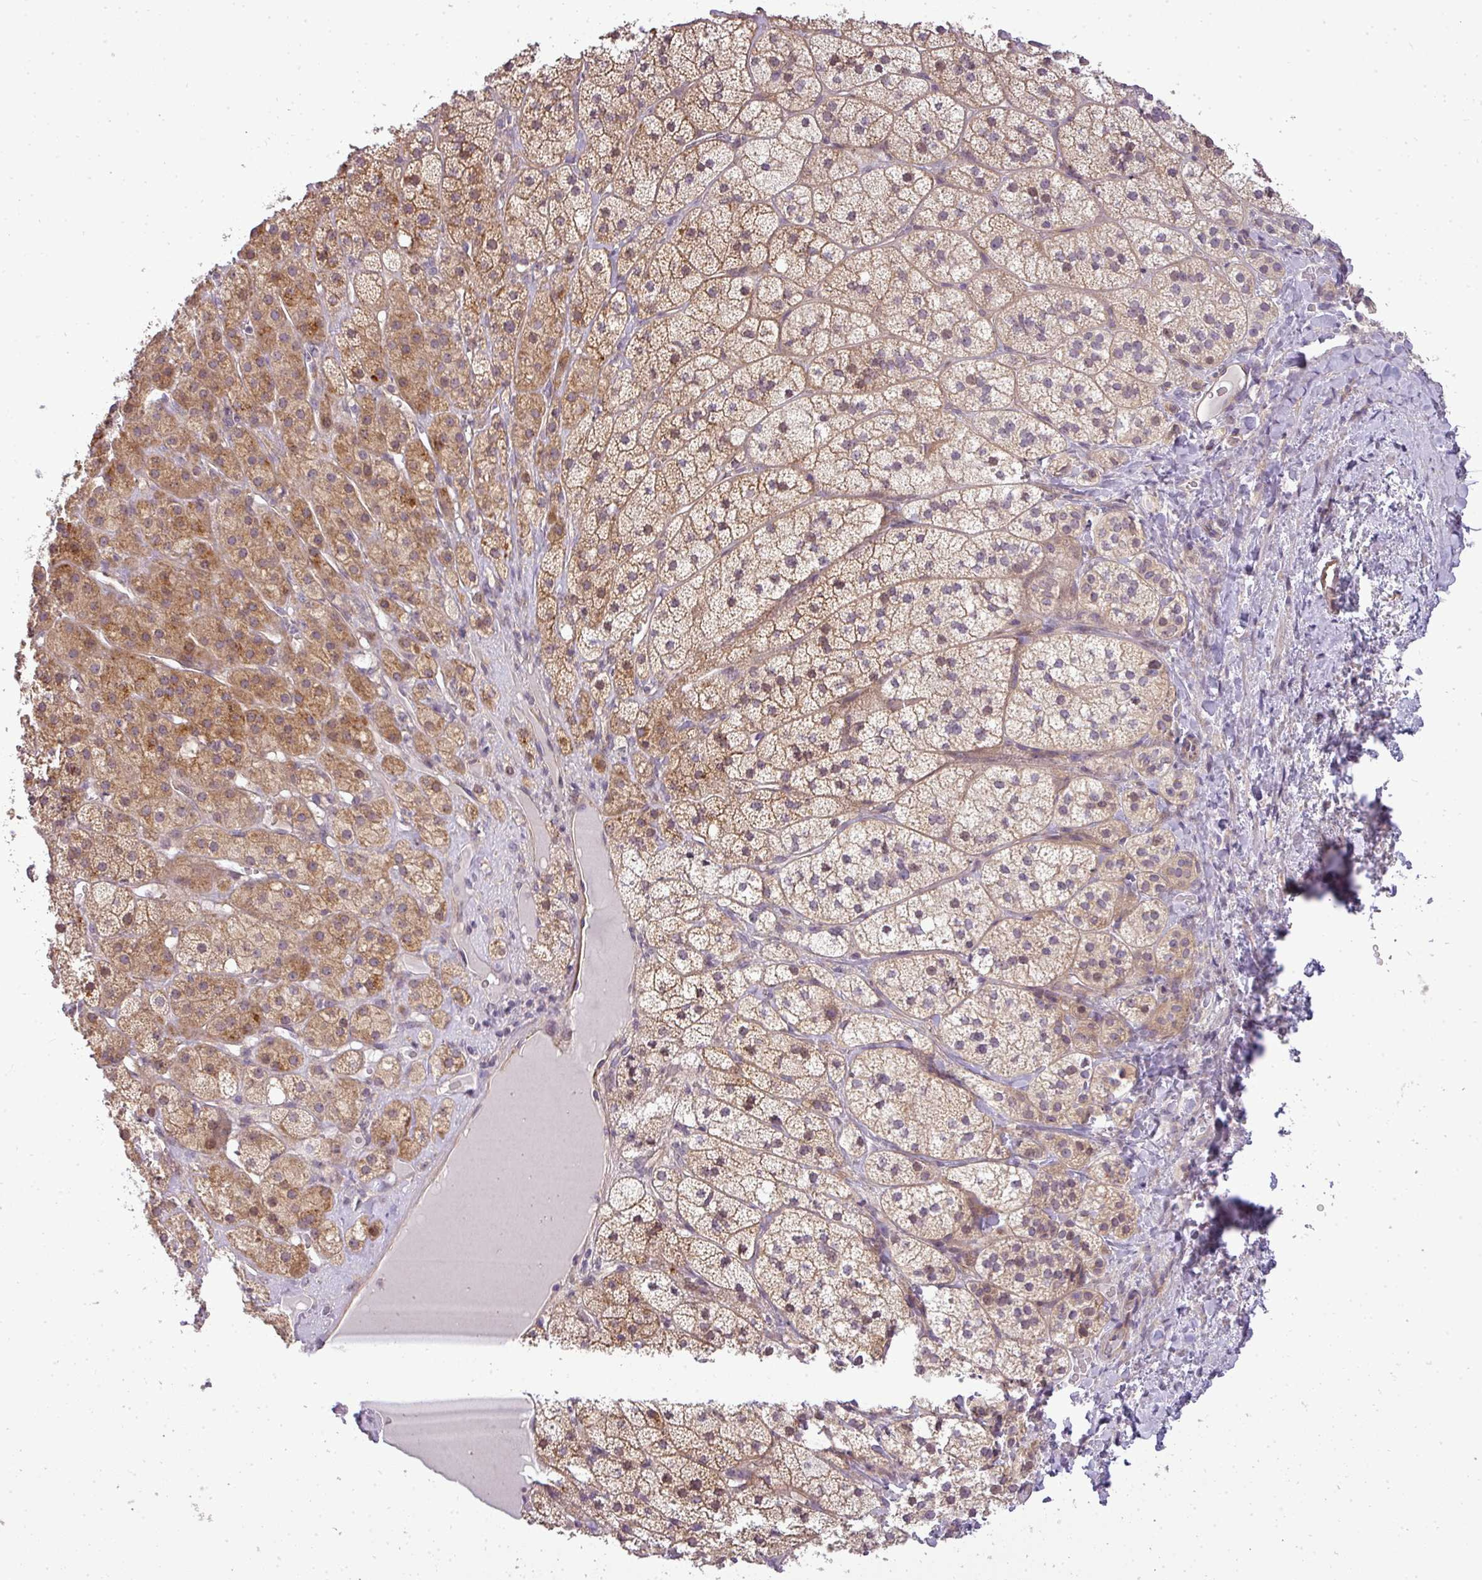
{"staining": {"intensity": "strong", "quantity": "25%-75%", "location": "cytoplasmic/membranous"}, "tissue": "adrenal gland", "cell_type": "Glandular cells", "image_type": "normal", "snomed": [{"axis": "morphology", "description": "Normal tissue, NOS"}, {"axis": "topography", "description": "Adrenal gland"}], "caption": "Normal adrenal gland was stained to show a protein in brown. There is high levels of strong cytoplasmic/membranous positivity in approximately 25%-75% of glandular cells.", "gene": "ZDHHC1", "patient": {"sex": "female", "age": 52}}